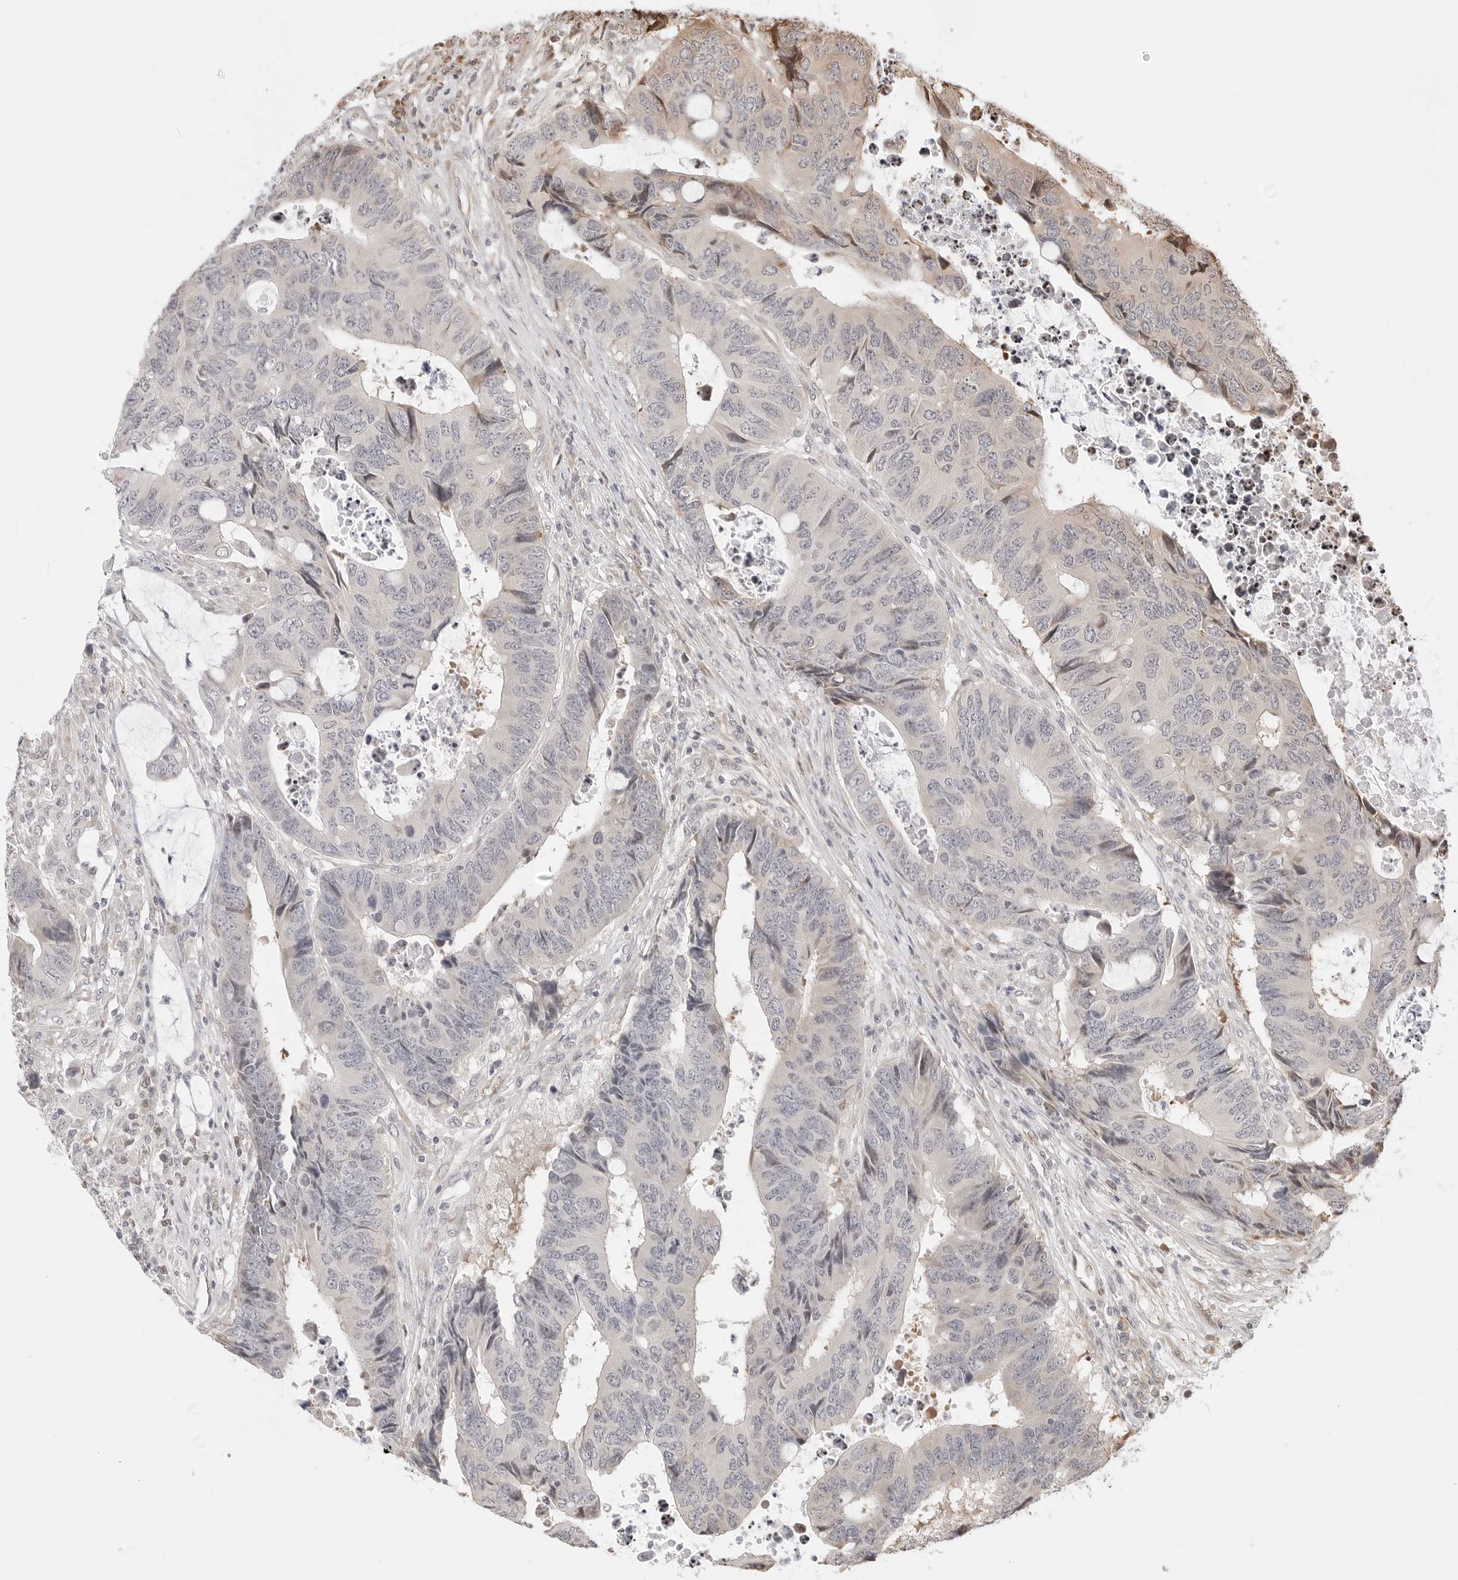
{"staining": {"intensity": "negative", "quantity": "none", "location": "none"}, "tissue": "colorectal cancer", "cell_type": "Tumor cells", "image_type": "cancer", "snomed": [{"axis": "morphology", "description": "Adenocarcinoma, NOS"}, {"axis": "topography", "description": "Rectum"}], "caption": "Human colorectal cancer (adenocarcinoma) stained for a protein using IHC demonstrates no expression in tumor cells.", "gene": "FKBP14", "patient": {"sex": "male", "age": 84}}